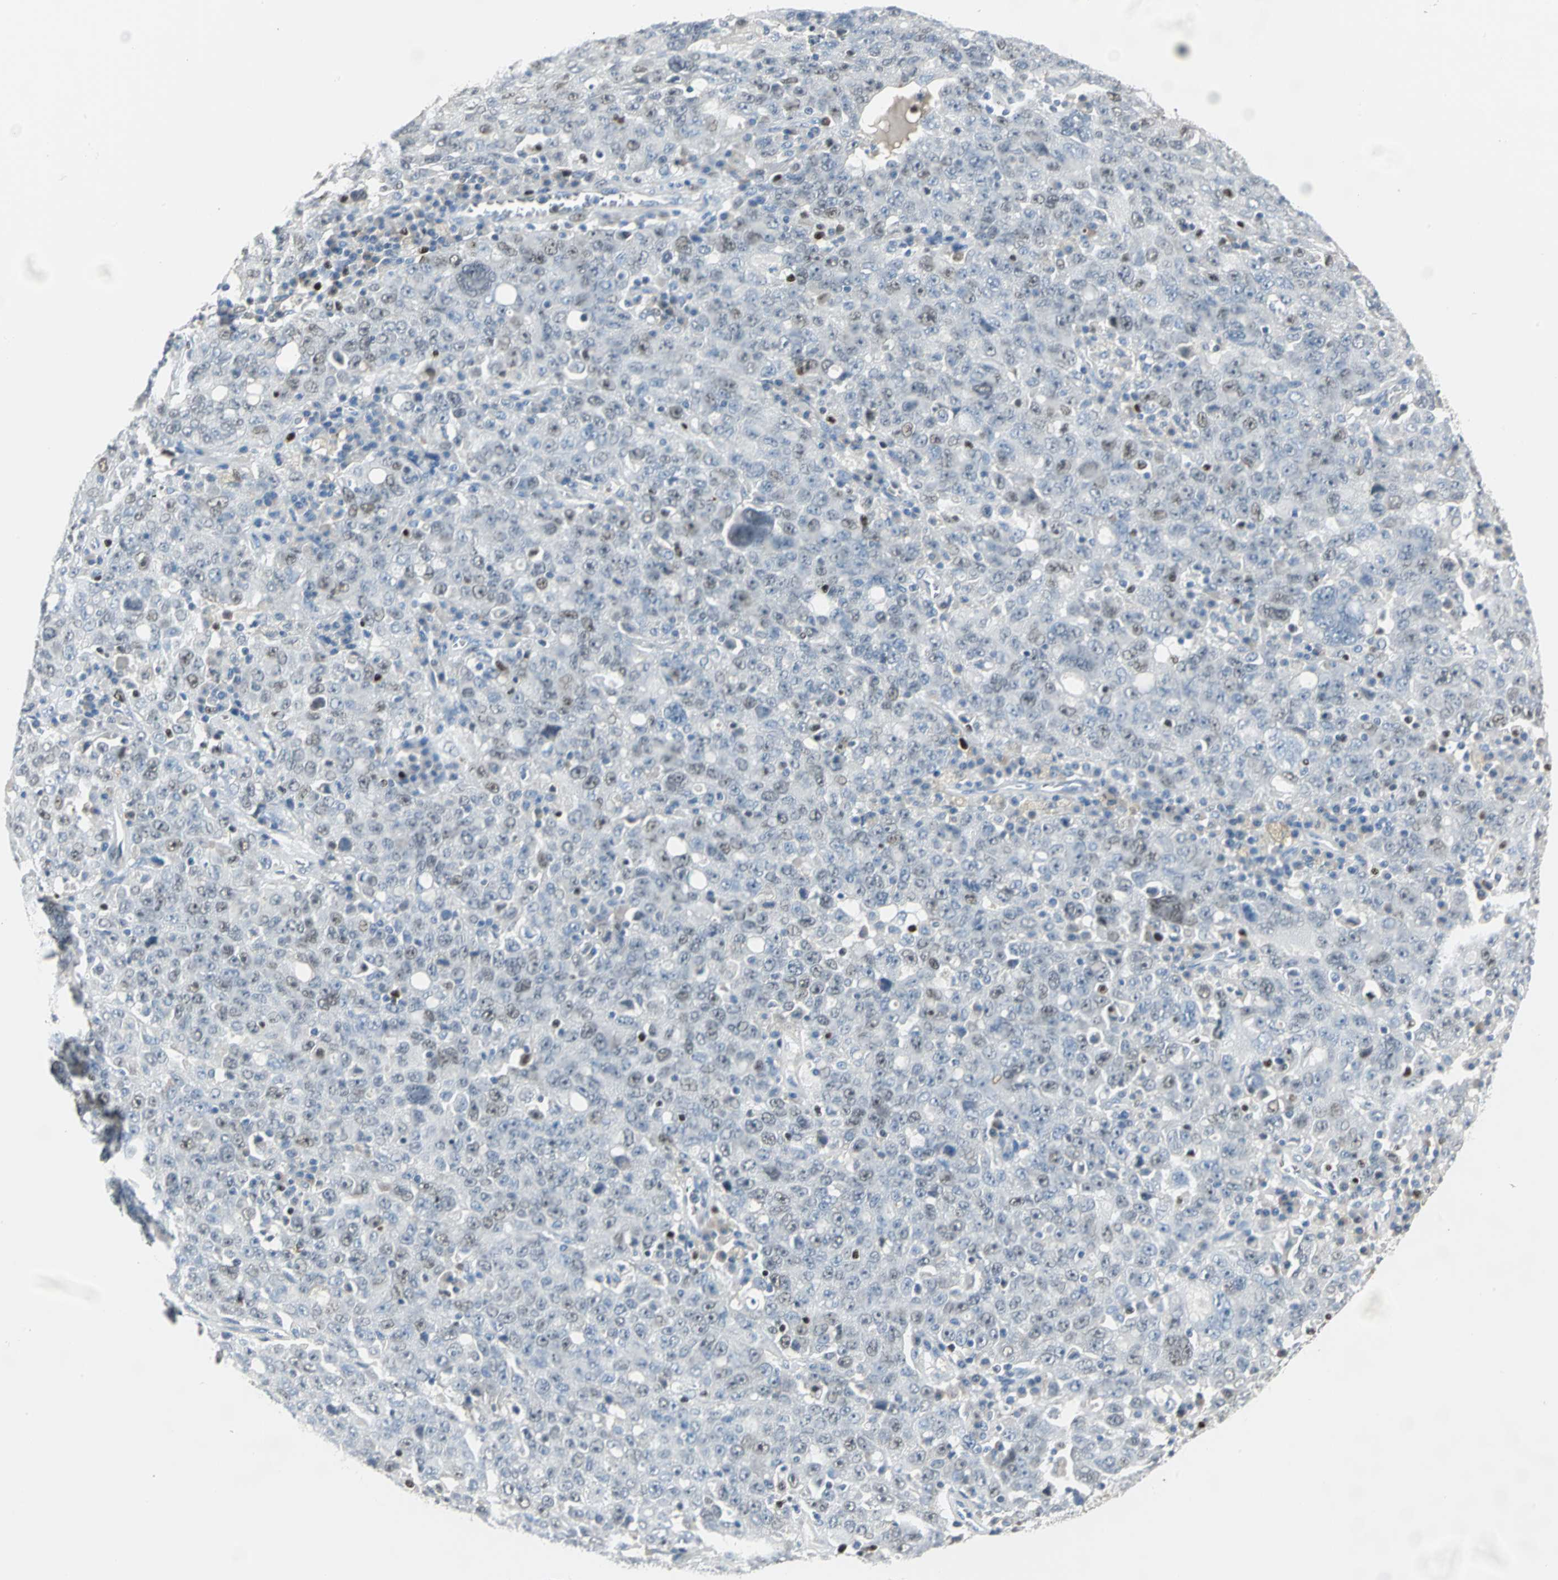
{"staining": {"intensity": "weak", "quantity": "<25%", "location": "nuclear"}, "tissue": "ovarian cancer", "cell_type": "Tumor cells", "image_type": "cancer", "snomed": [{"axis": "morphology", "description": "Carcinoma, endometroid"}, {"axis": "topography", "description": "Ovary"}], "caption": "DAB immunohistochemical staining of ovarian cancer reveals no significant staining in tumor cells. (DAB (3,3'-diaminobenzidine) IHC with hematoxylin counter stain).", "gene": "MCM3", "patient": {"sex": "female", "age": 62}}